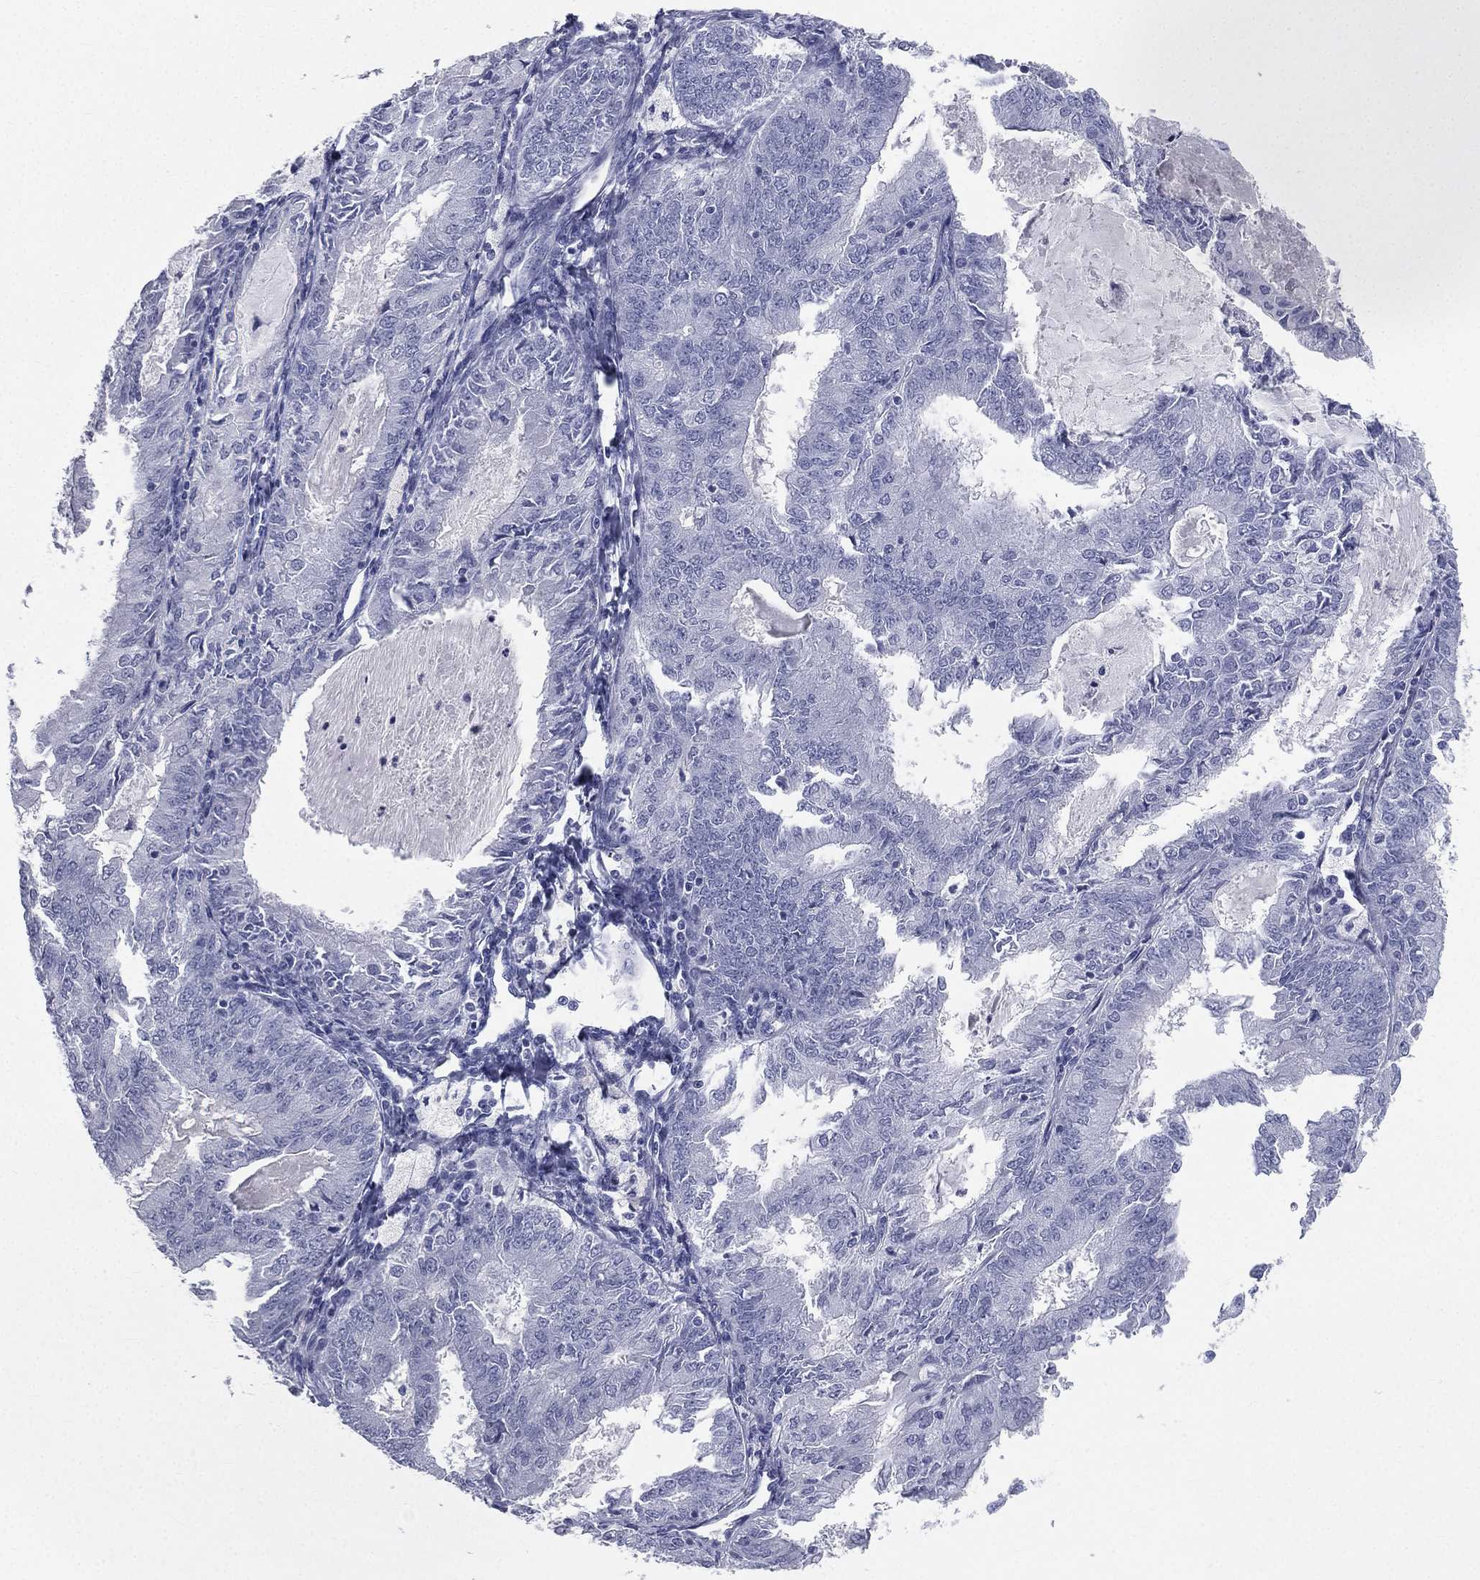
{"staining": {"intensity": "negative", "quantity": "none", "location": "none"}, "tissue": "endometrial cancer", "cell_type": "Tumor cells", "image_type": "cancer", "snomed": [{"axis": "morphology", "description": "Adenocarcinoma, NOS"}, {"axis": "topography", "description": "Endometrium"}], "caption": "The histopathology image displays no significant expression in tumor cells of endometrial cancer.", "gene": "HP", "patient": {"sex": "female", "age": 57}}